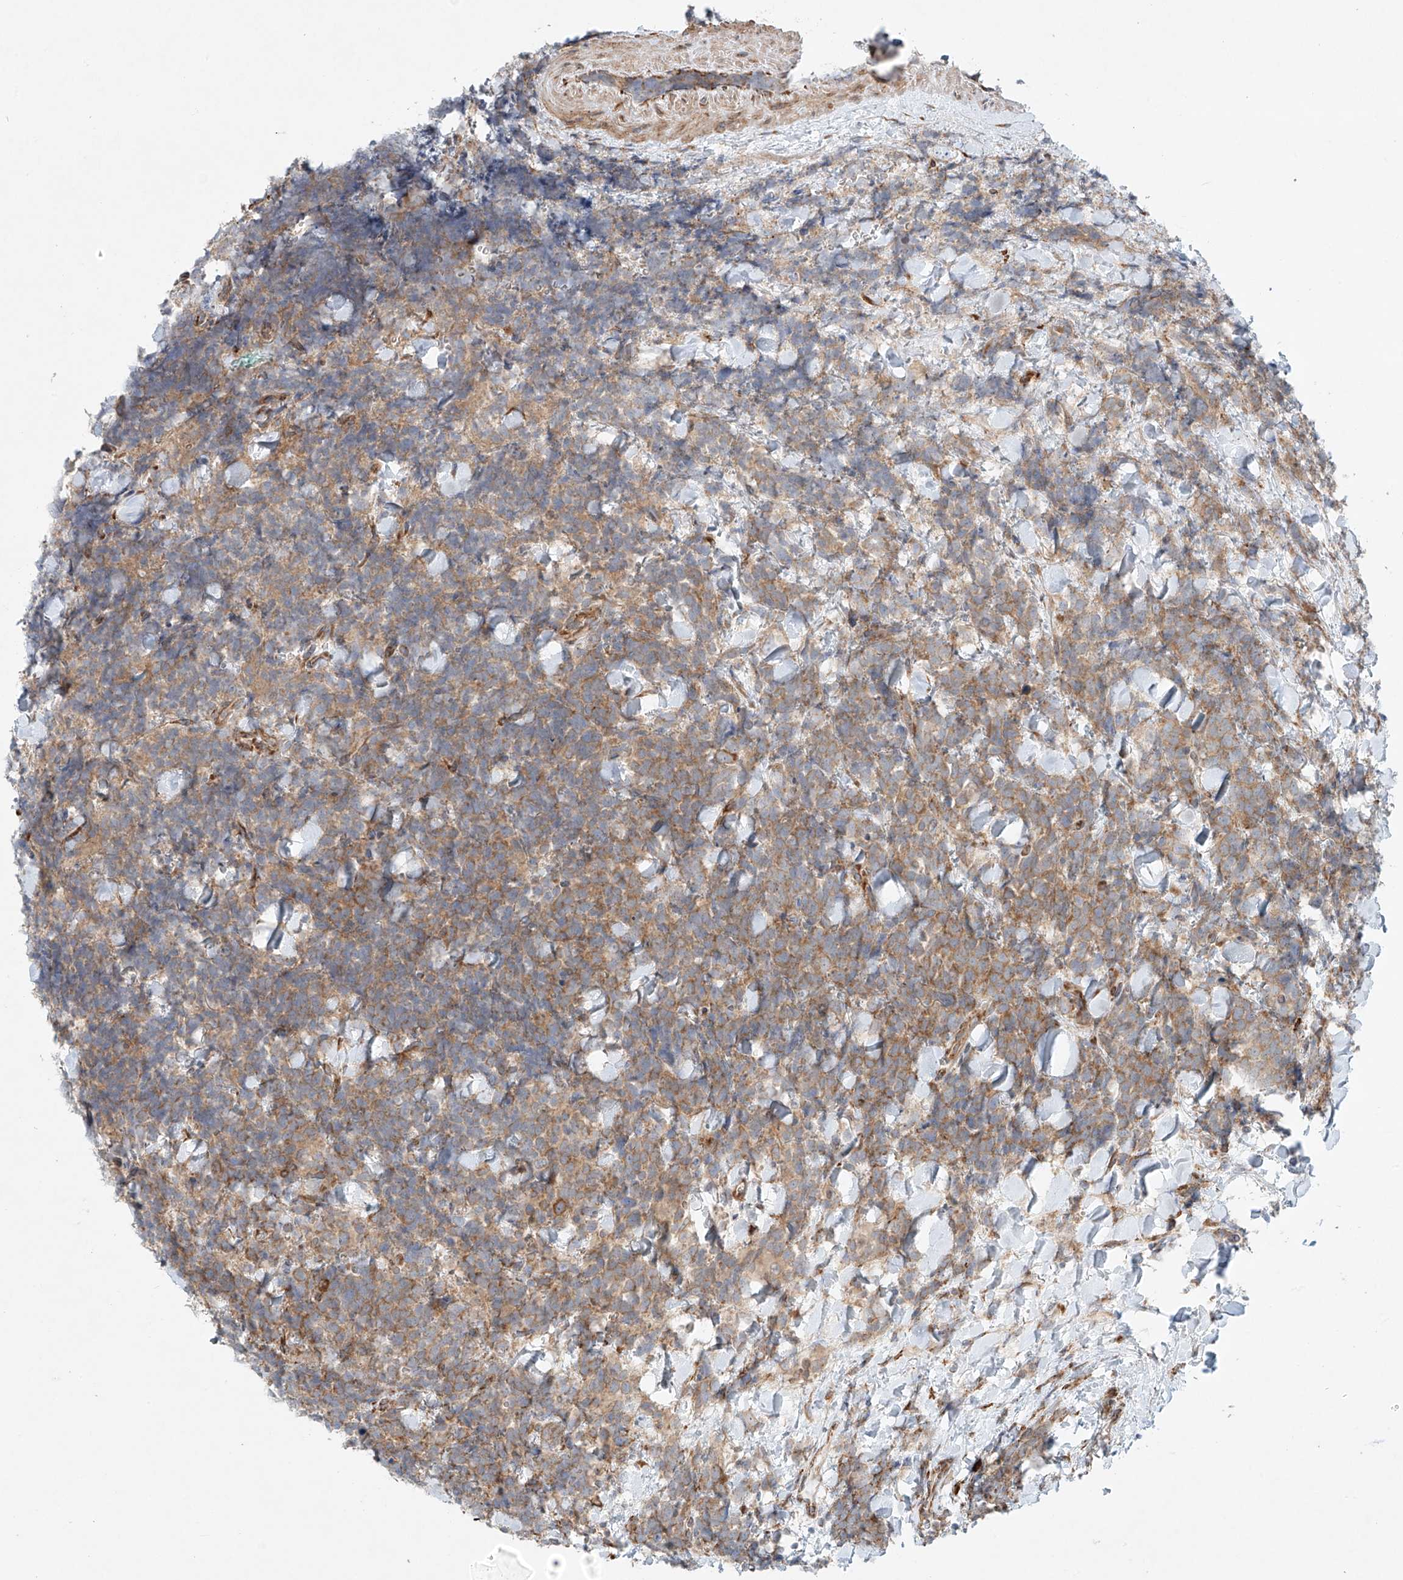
{"staining": {"intensity": "moderate", "quantity": "25%-75%", "location": "cytoplasmic/membranous"}, "tissue": "urothelial cancer", "cell_type": "Tumor cells", "image_type": "cancer", "snomed": [{"axis": "morphology", "description": "Urothelial carcinoma, High grade"}, {"axis": "topography", "description": "Urinary bladder"}], "caption": "Human urothelial cancer stained with a protein marker displays moderate staining in tumor cells.", "gene": "EIPR1", "patient": {"sex": "female", "age": 82}}